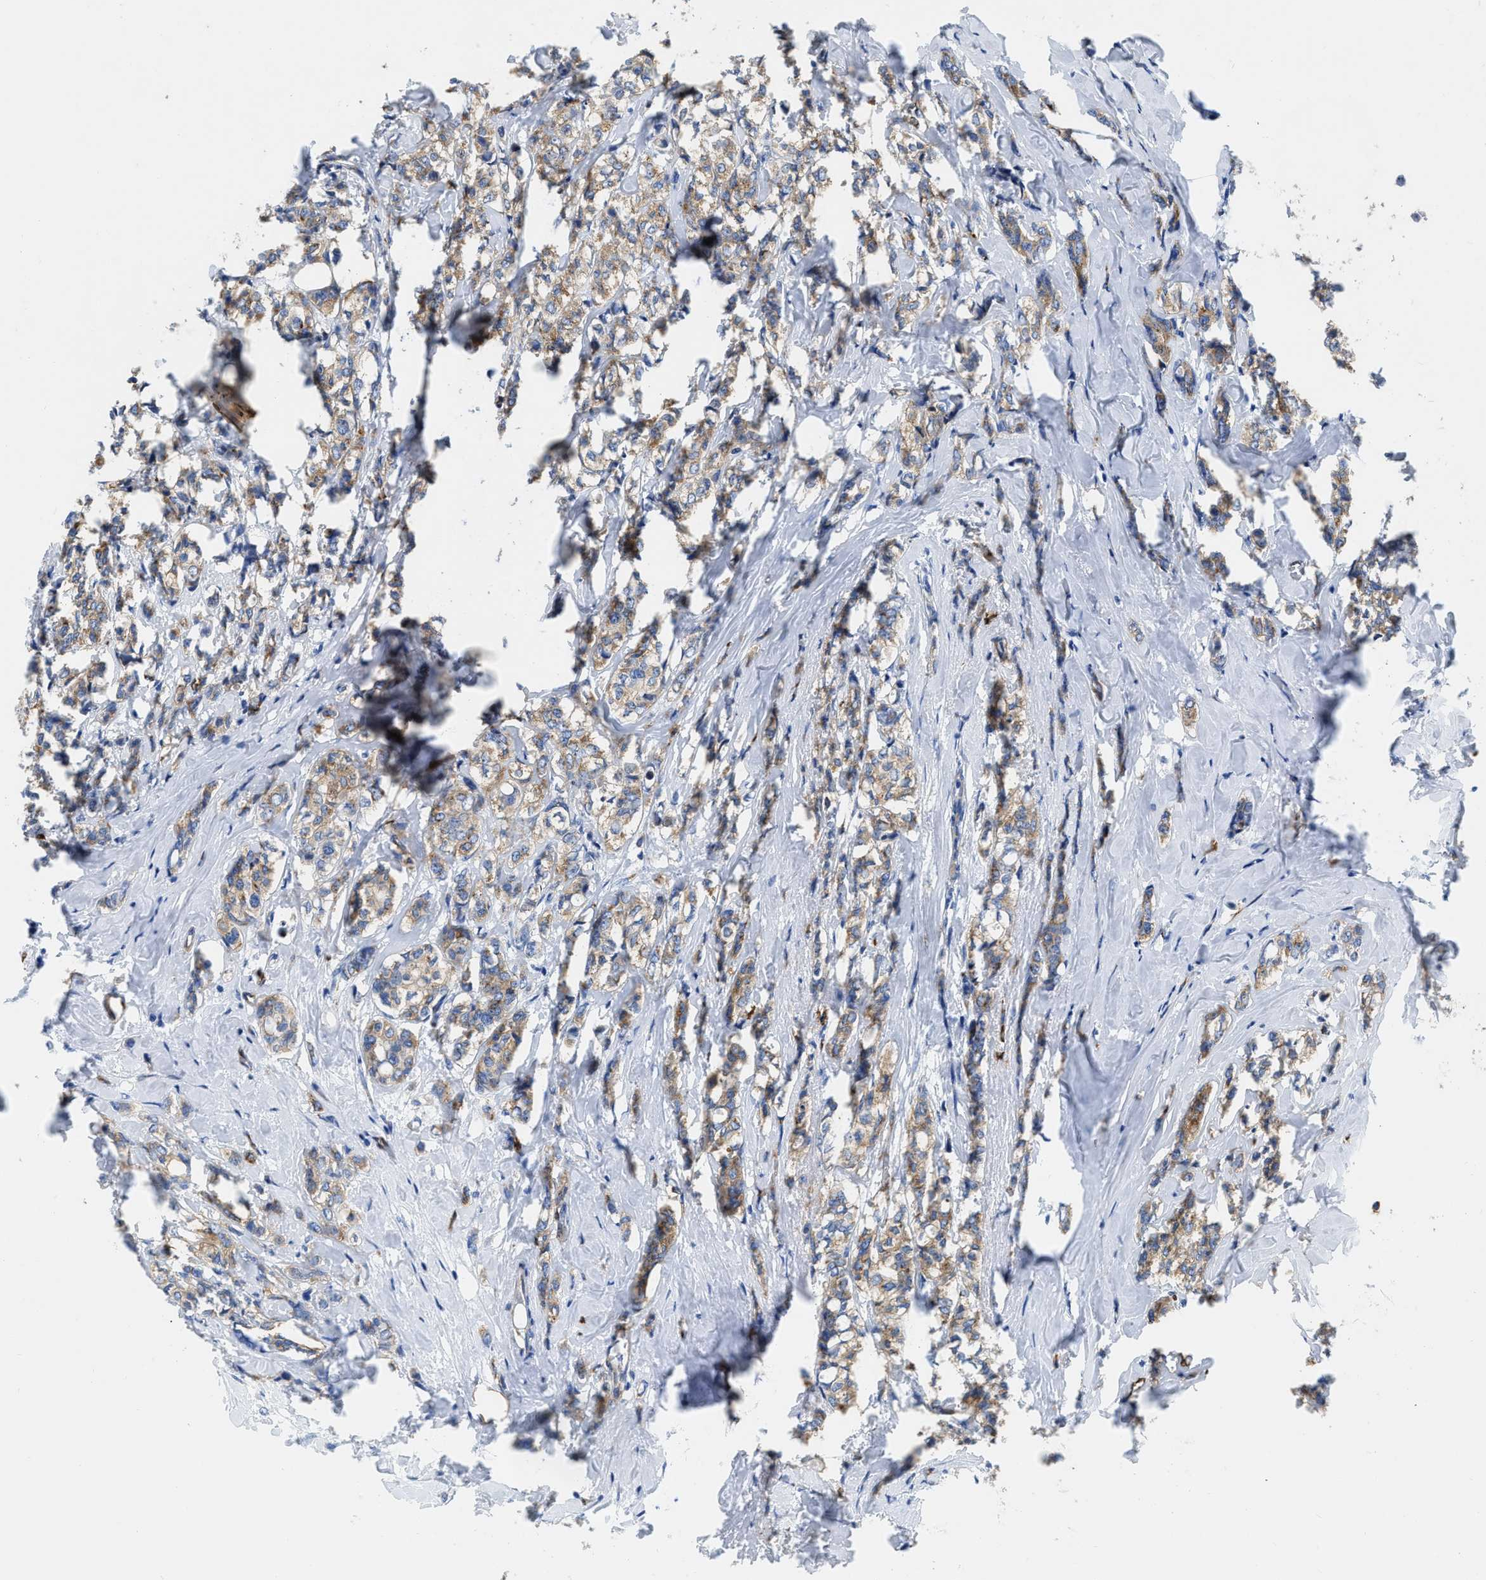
{"staining": {"intensity": "weak", "quantity": ">75%", "location": "cytoplasmic/membranous"}, "tissue": "breast cancer", "cell_type": "Tumor cells", "image_type": "cancer", "snomed": [{"axis": "morphology", "description": "Lobular carcinoma"}, {"axis": "topography", "description": "Breast"}], "caption": "Immunohistochemistry of breast lobular carcinoma exhibits low levels of weak cytoplasmic/membranous expression in about >75% of tumor cells. Nuclei are stained in blue.", "gene": "TVP23B", "patient": {"sex": "female", "age": 60}}